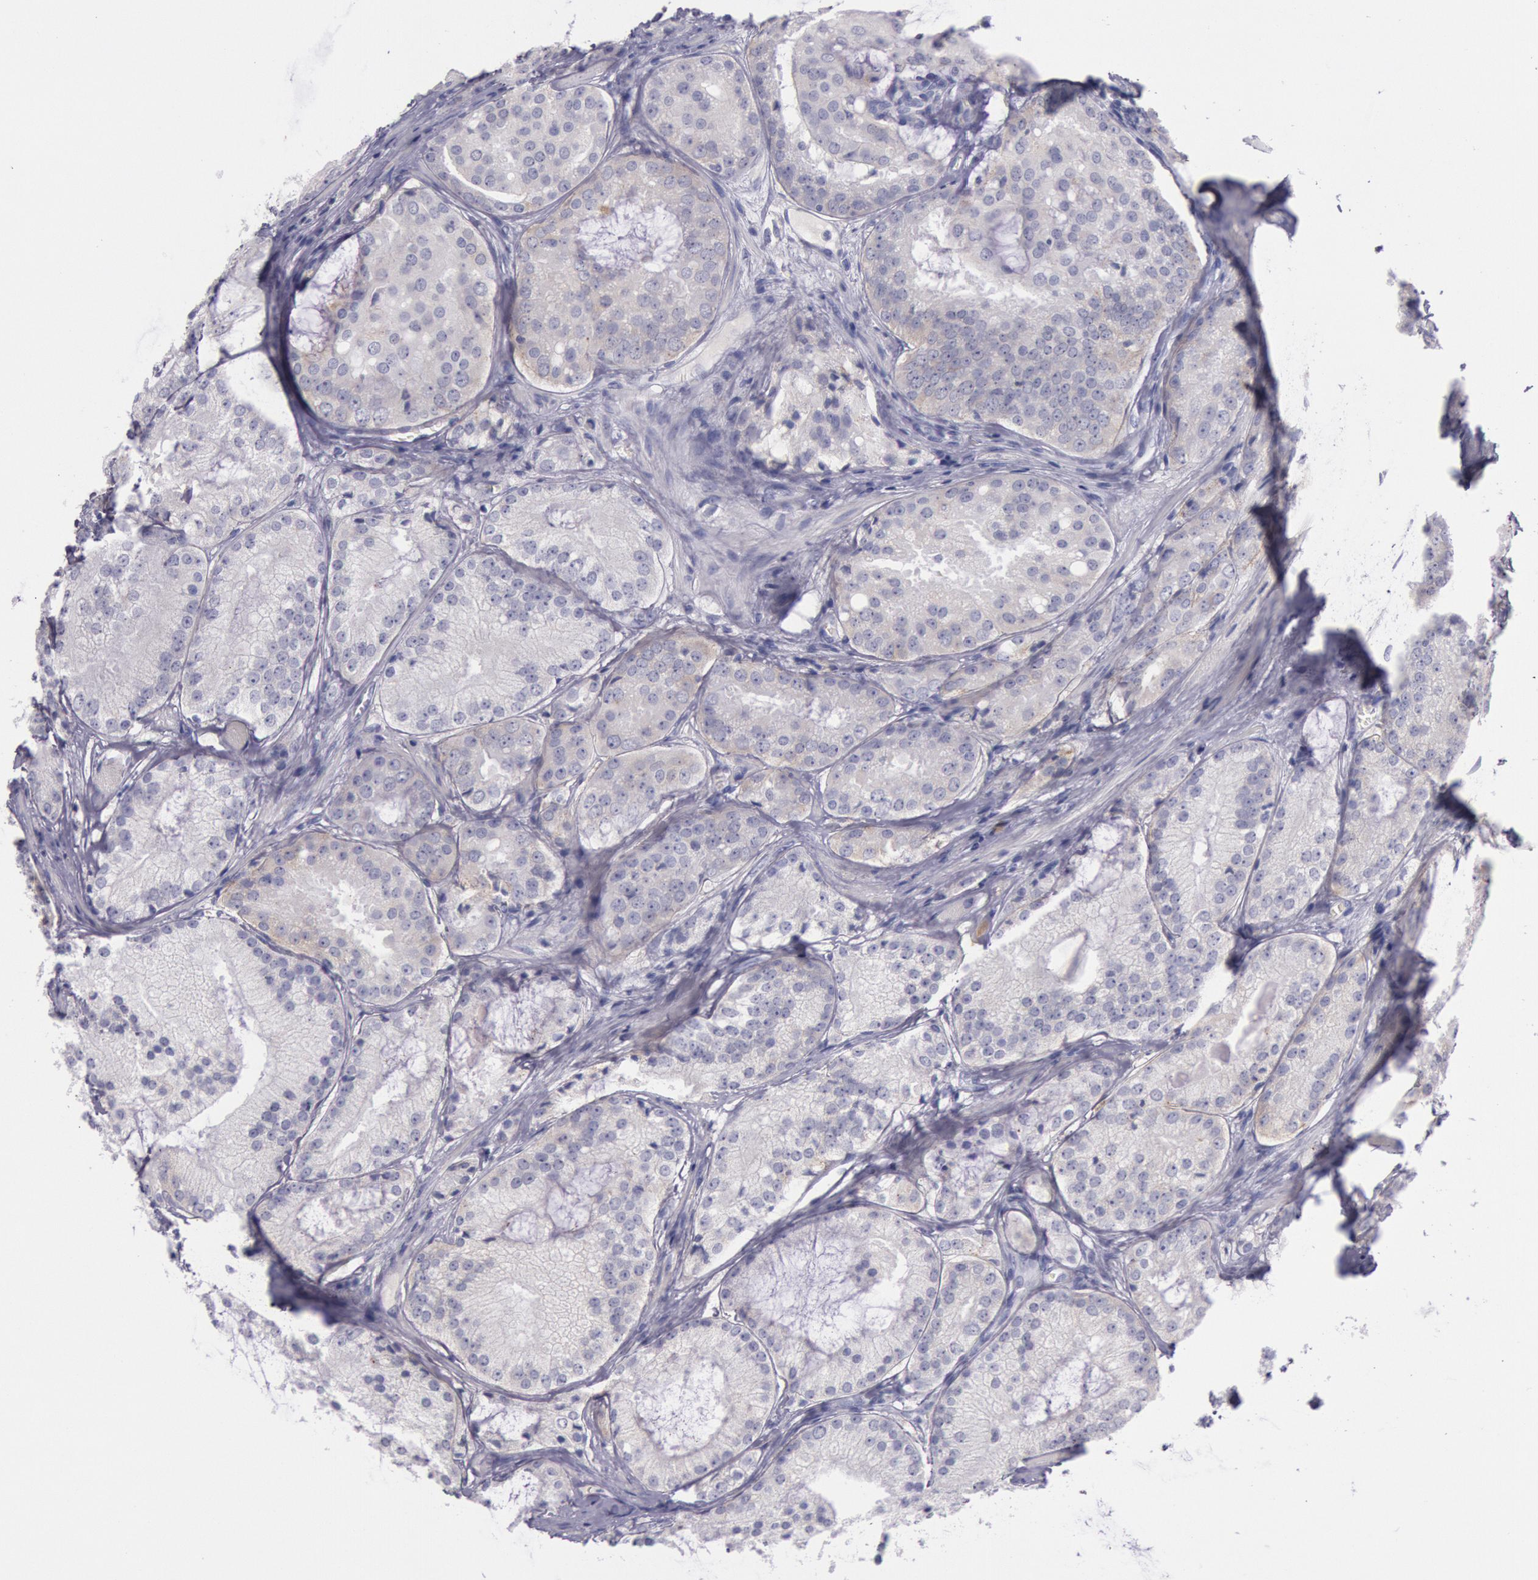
{"staining": {"intensity": "negative", "quantity": "none", "location": "none"}, "tissue": "prostate cancer", "cell_type": "Tumor cells", "image_type": "cancer", "snomed": [{"axis": "morphology", "description": "Adenocarcinoma, Medium grade"}, {"axis": "topography", "description": "Prostate"}], "caption": "Tumor cells show no significant protein staining in prostate cancer.", "gene": "EGFR", "patient": {"sex": "male", "age": 60}}